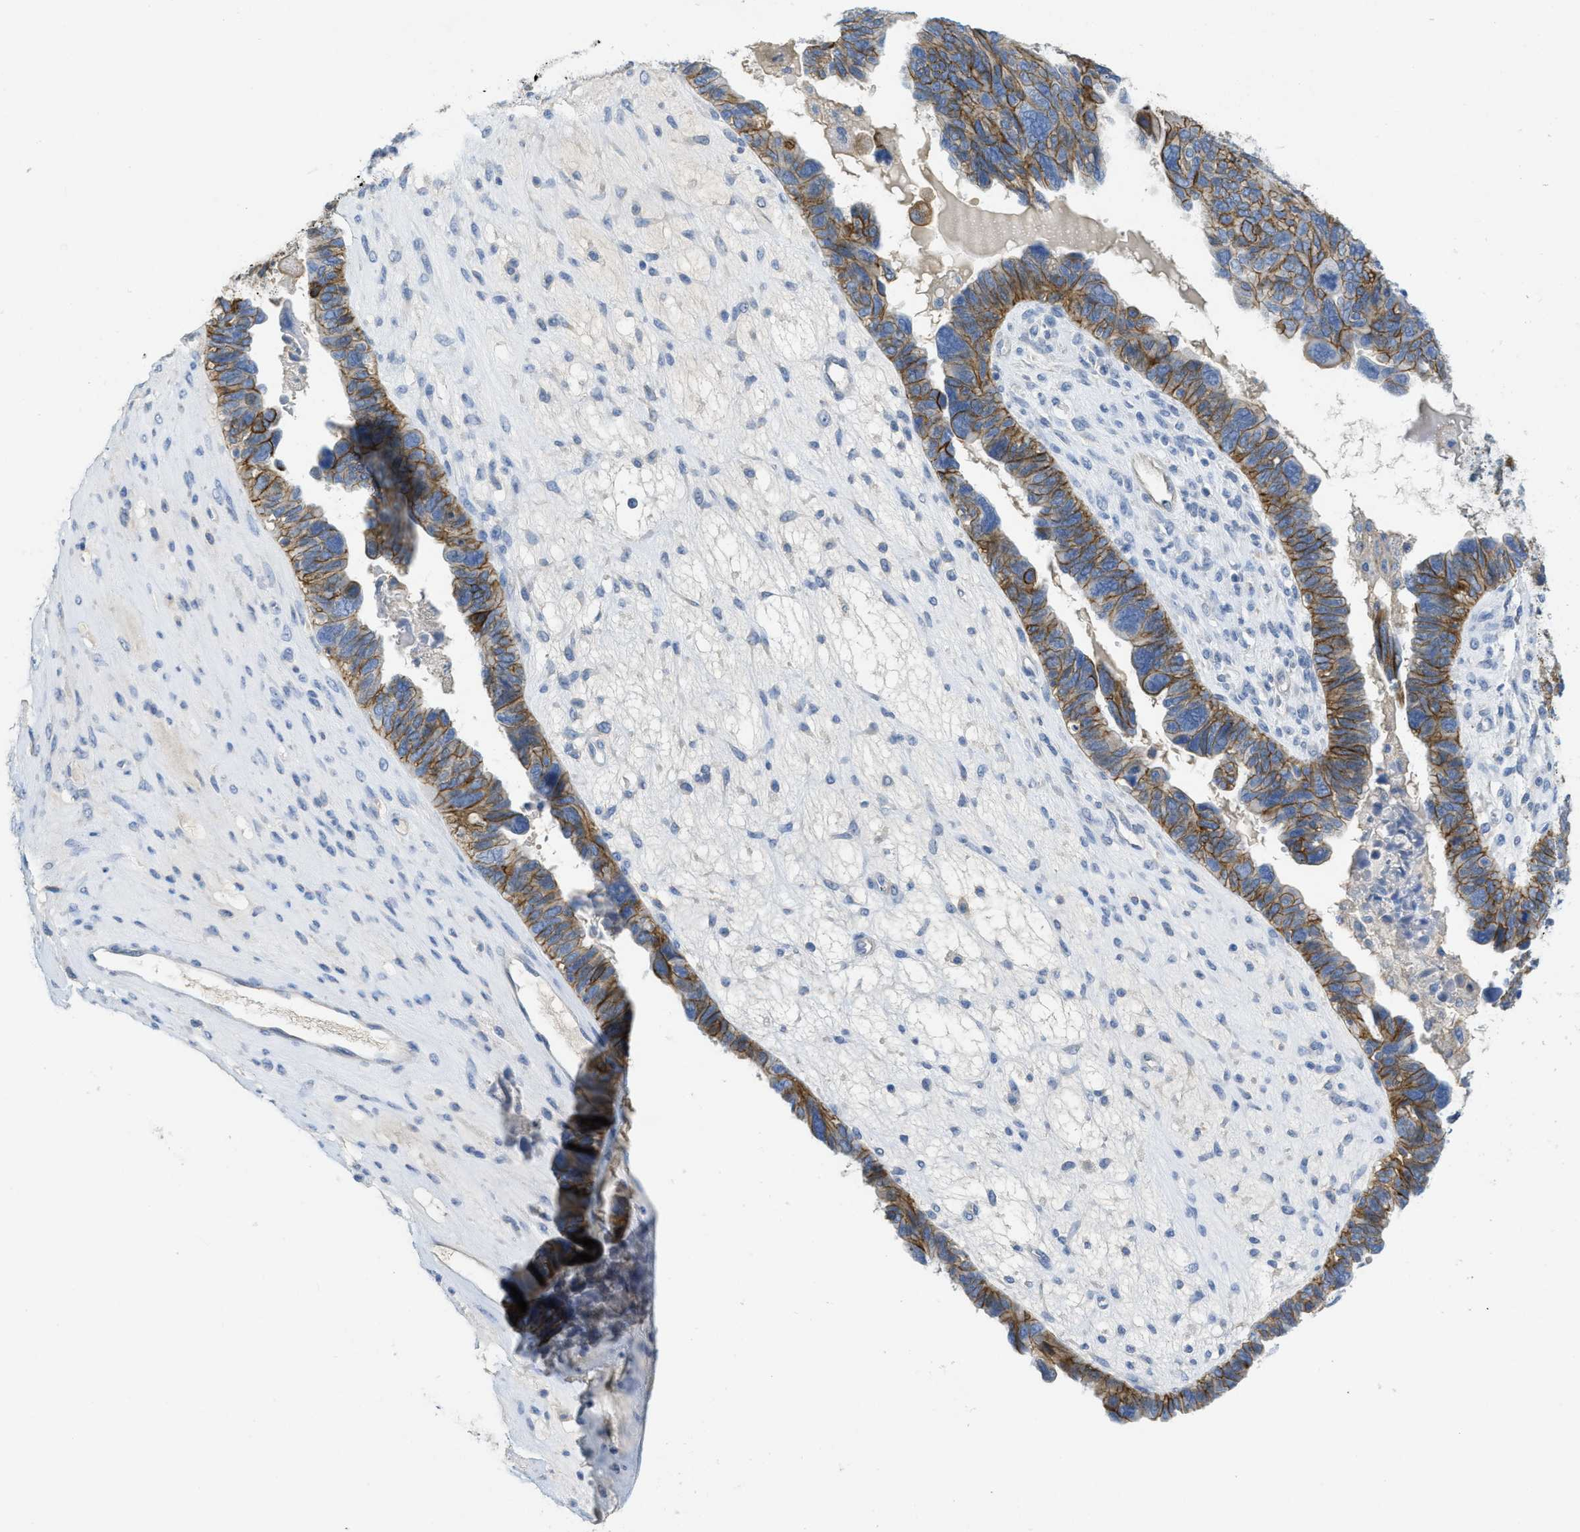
{"staining": {"intensity": "moderate", "quantity": ">75%", "location": "cytoplasmic/membranous"}, "tissue": "ovarian cancer", "cell_type": "Tumor cells", "image_type": "cancer", "snomed": [{"axis": "morphology", "description": "Cystadenocarcinoma, serous, NOS"}, {"axis": "topography", "description": "Ovary"}], "caption": "An immunohistochemistry (IHC) micrograph of neoplastic tissue is shown. Protein staining in brown shows moderate cytoplasmic/membranous positivity in ovarian cancer (serous cystadenocarcinoma) within tumor cells.", "gene": "CNNM4", "patient": {"sex": "female", "age": 79}}